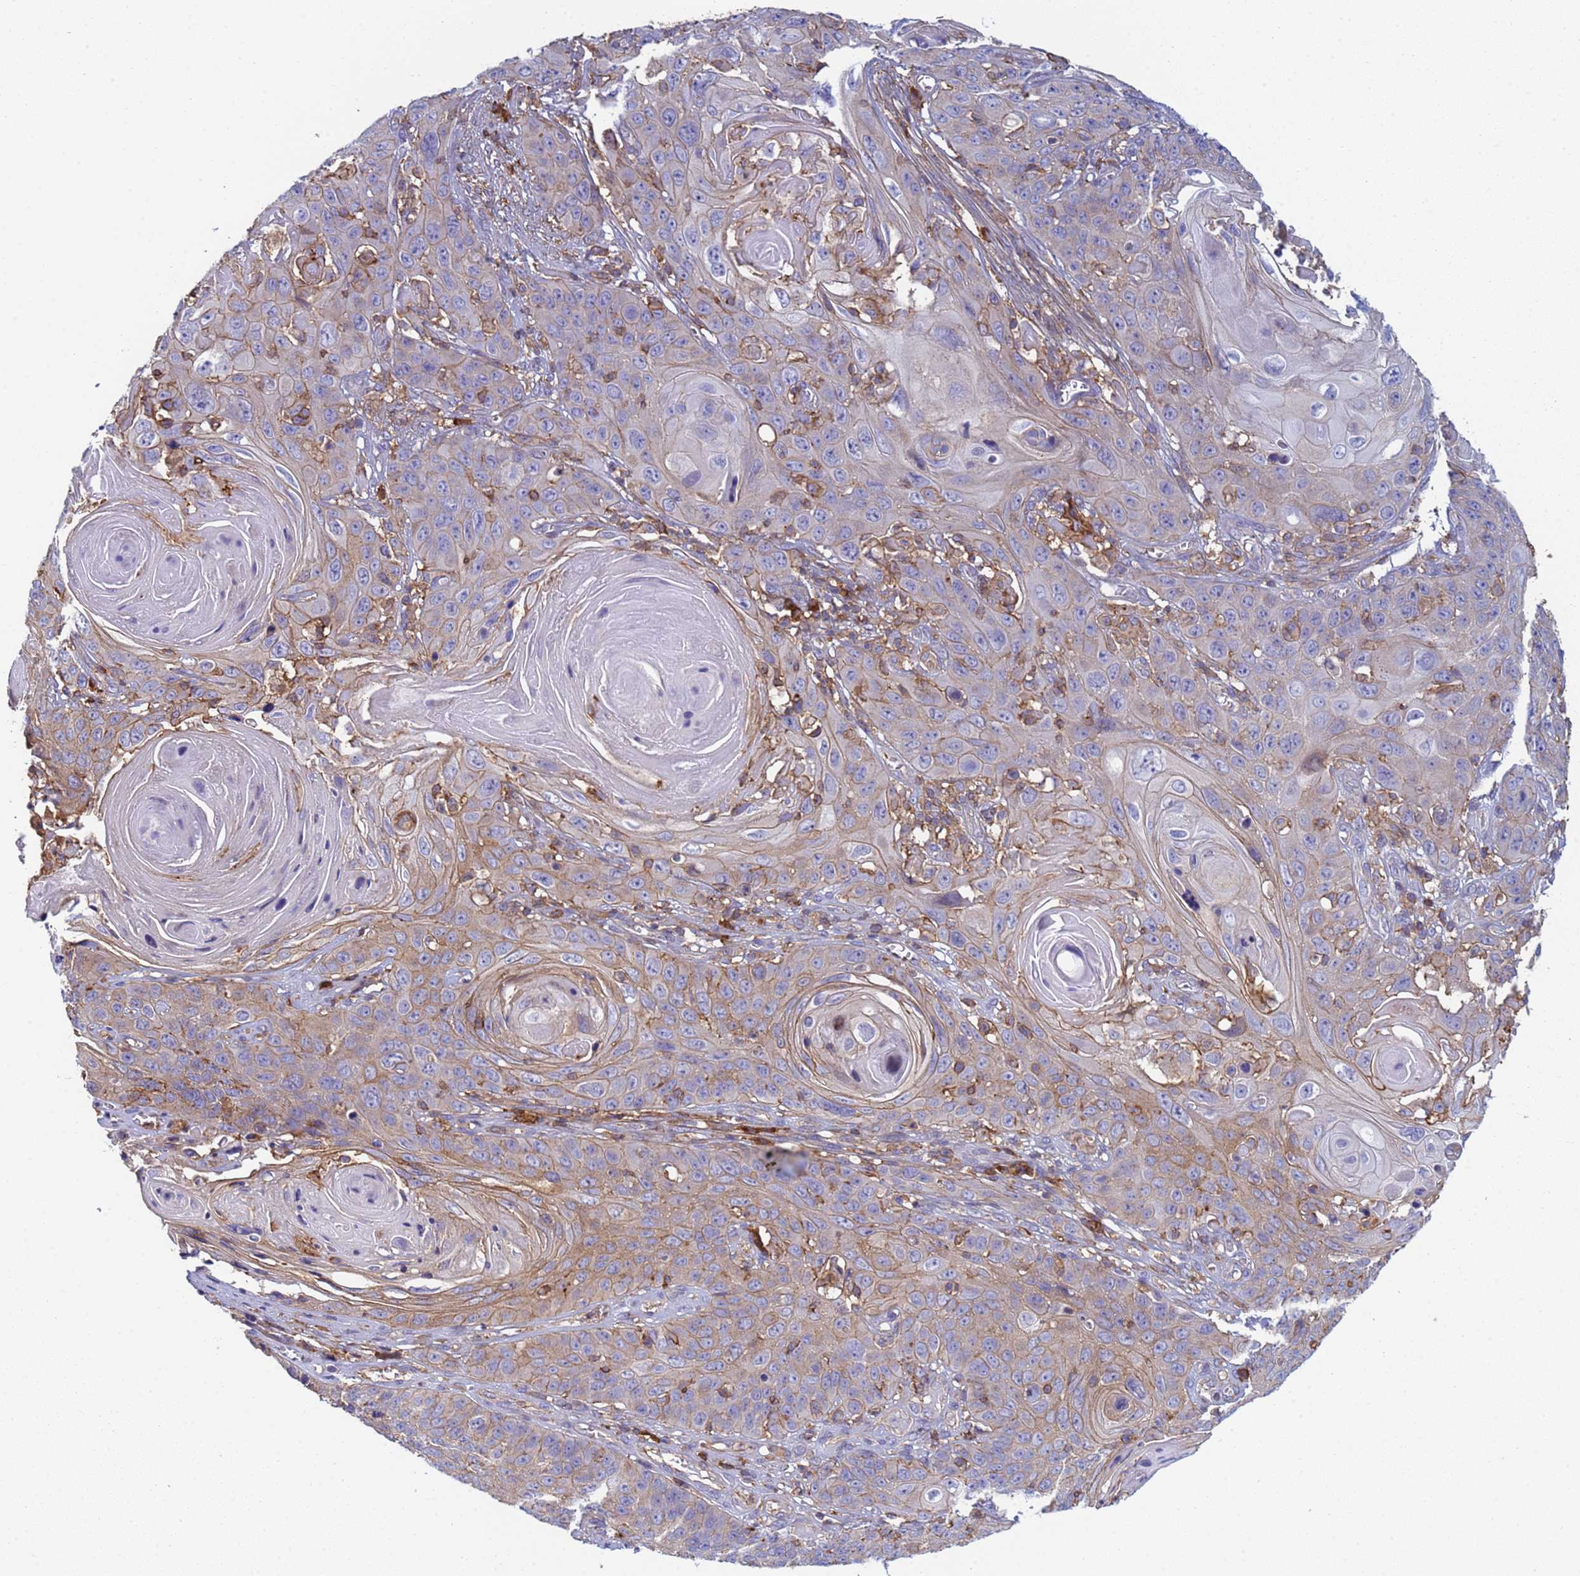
{"staining": {"intensity": "weak", "quantity": "25%-75%", "location": "cytoplasmic/membranous"}, "tissue": "skin cancer", "cell_type": "Tumor cells", "image_type": "cancer", "snomed": [{"axis": "morphology", "description": "Squamous cell carcinoma, NOS"}, {"axis": "topography", "description": "Skin"}], "caption": "A histopathology image showing weak cytoplasmic/membranous positivity in about 25%-75% of tumor cells in skin squamous cell carcinoma, as visualized by brown immunohistochemical staining.", "gene": "ZNG1B", "patient": {"sex": "male", "age": 55}}